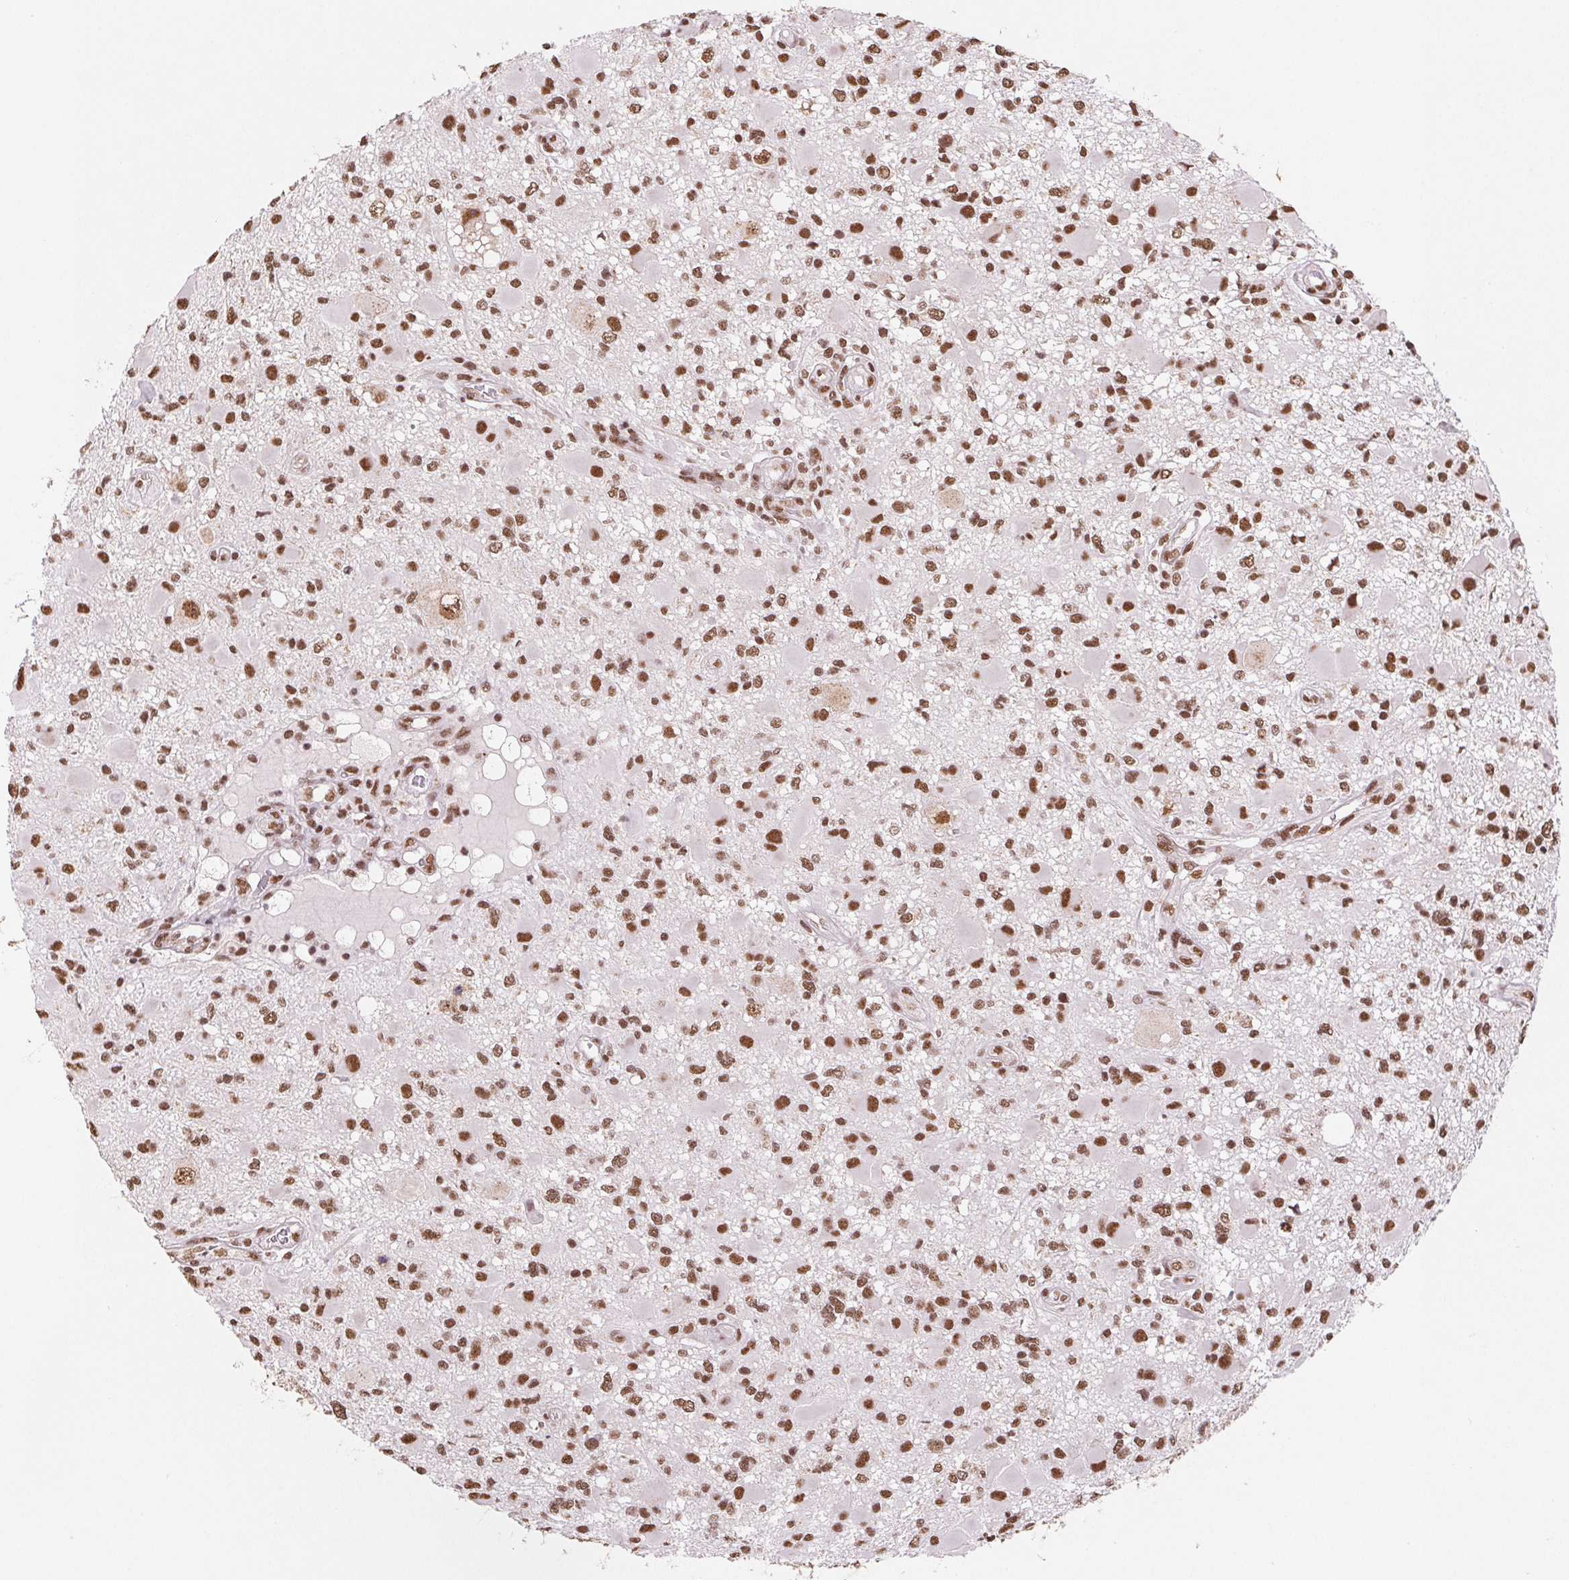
{"staining": {"intensity": "strong", "quantity": ">75%", "location": "nuclear"}, "tissue": "glioma", "cell_type": "Tumor cells", "image_type": "cancer", "snomed": [{"axis": "morphology", "description": "Glioma, malignant, High grade"}, {"axis": "topography", "description": "Brain"}], "caption": "Immunohistochemistry of glioma exhibits high levels of strong nuclear staining in approximately >75% of tumor cells.", "gene": "SNRPG", "patient": {"sex": "male", "age": 54}}